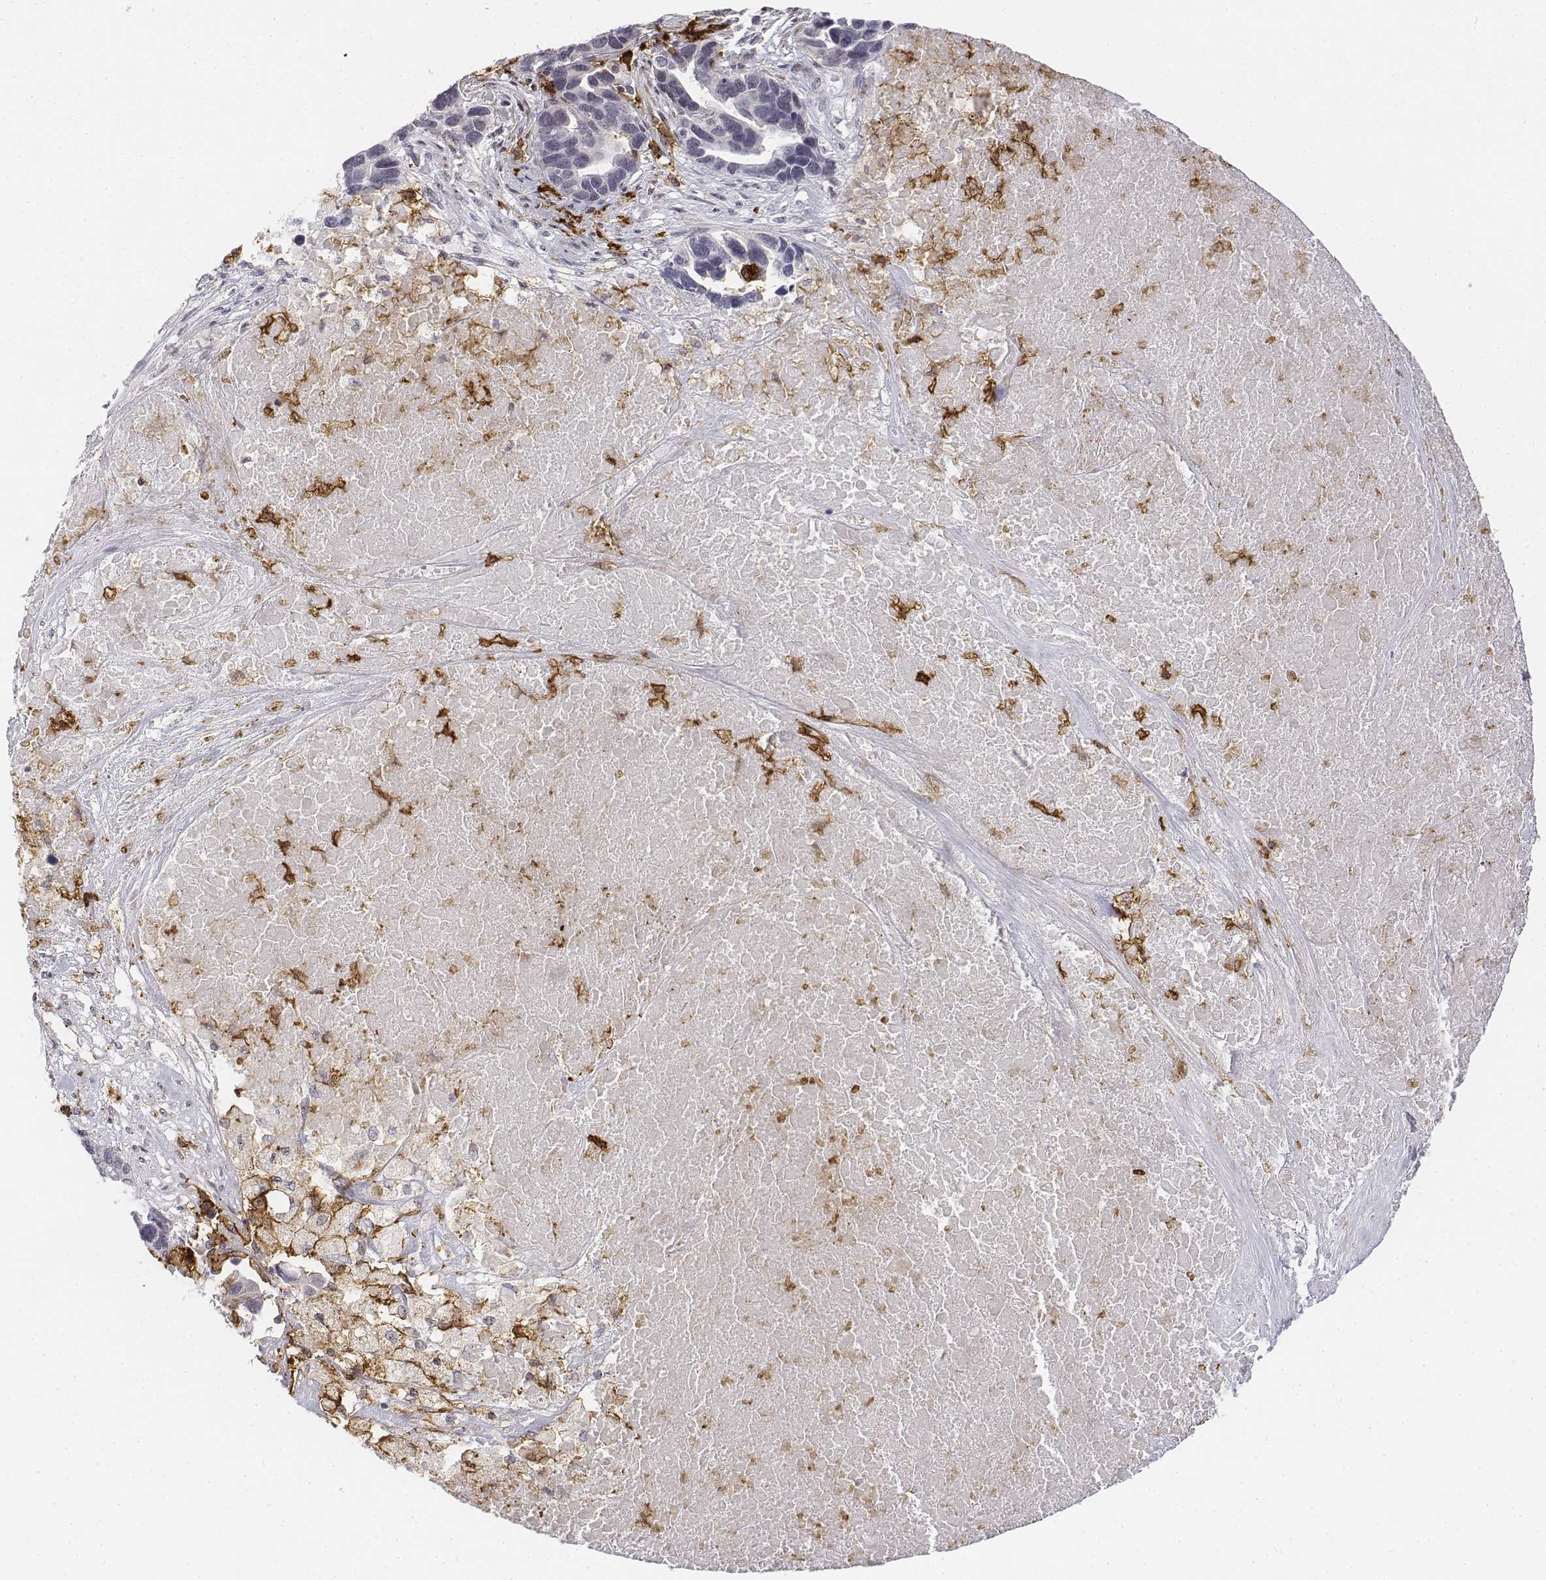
{"staining": {"intensity": "negative", "quantity": "none", "location": "none"}, "tissue": "ovarian cancer", "cell_type": "Tumor cells", "image_type": "cancer", "snomed": [{"axis": "morphology", "description": "Cystadenocarcinoma, serous, NOS"}, {"axis": "topography", "description": "Ovary"}], "caption": "DAB immunohistochemical staining of serous cystadenocarcinoma (ovarian) reveals no significant staining in tumor cells.", "gene": "CD14", "patient": {"sex": "female", "age": 54}}